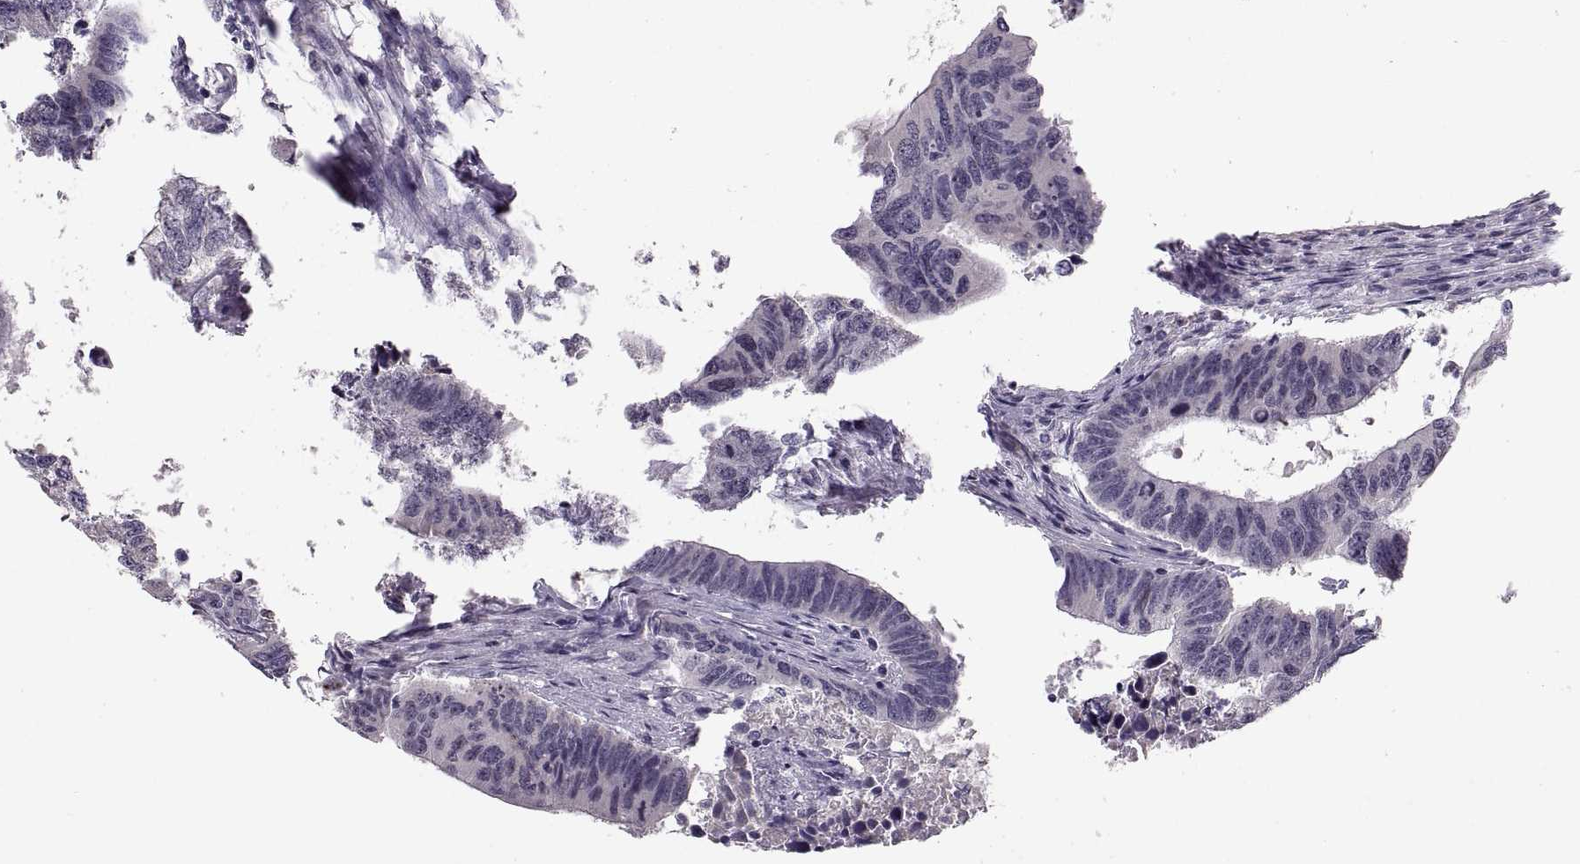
{"staining": {"intensity": "negative", "quantity": "none", "location": "none"}, "tissue": "colorectal cancer", "cell_type": "Tumor cells", "image_type": "cancer", "snomed": [{"axis": "morphology", "description": "Adenocarcinoma, NOS"}, {"axis": "topography", "description": "Rectum"}], "caption": "Colorectal cancer (adenocarcinoma) was stained to show a protein in brown. There is no significant positivity in tumor cells. (DAB (3,3'-diaminobenzidine) IHC visualized using brightfield microscopy, high magnification).", "gene": "MAGEB18", "patient": {"sex": "female", "age": 85}}